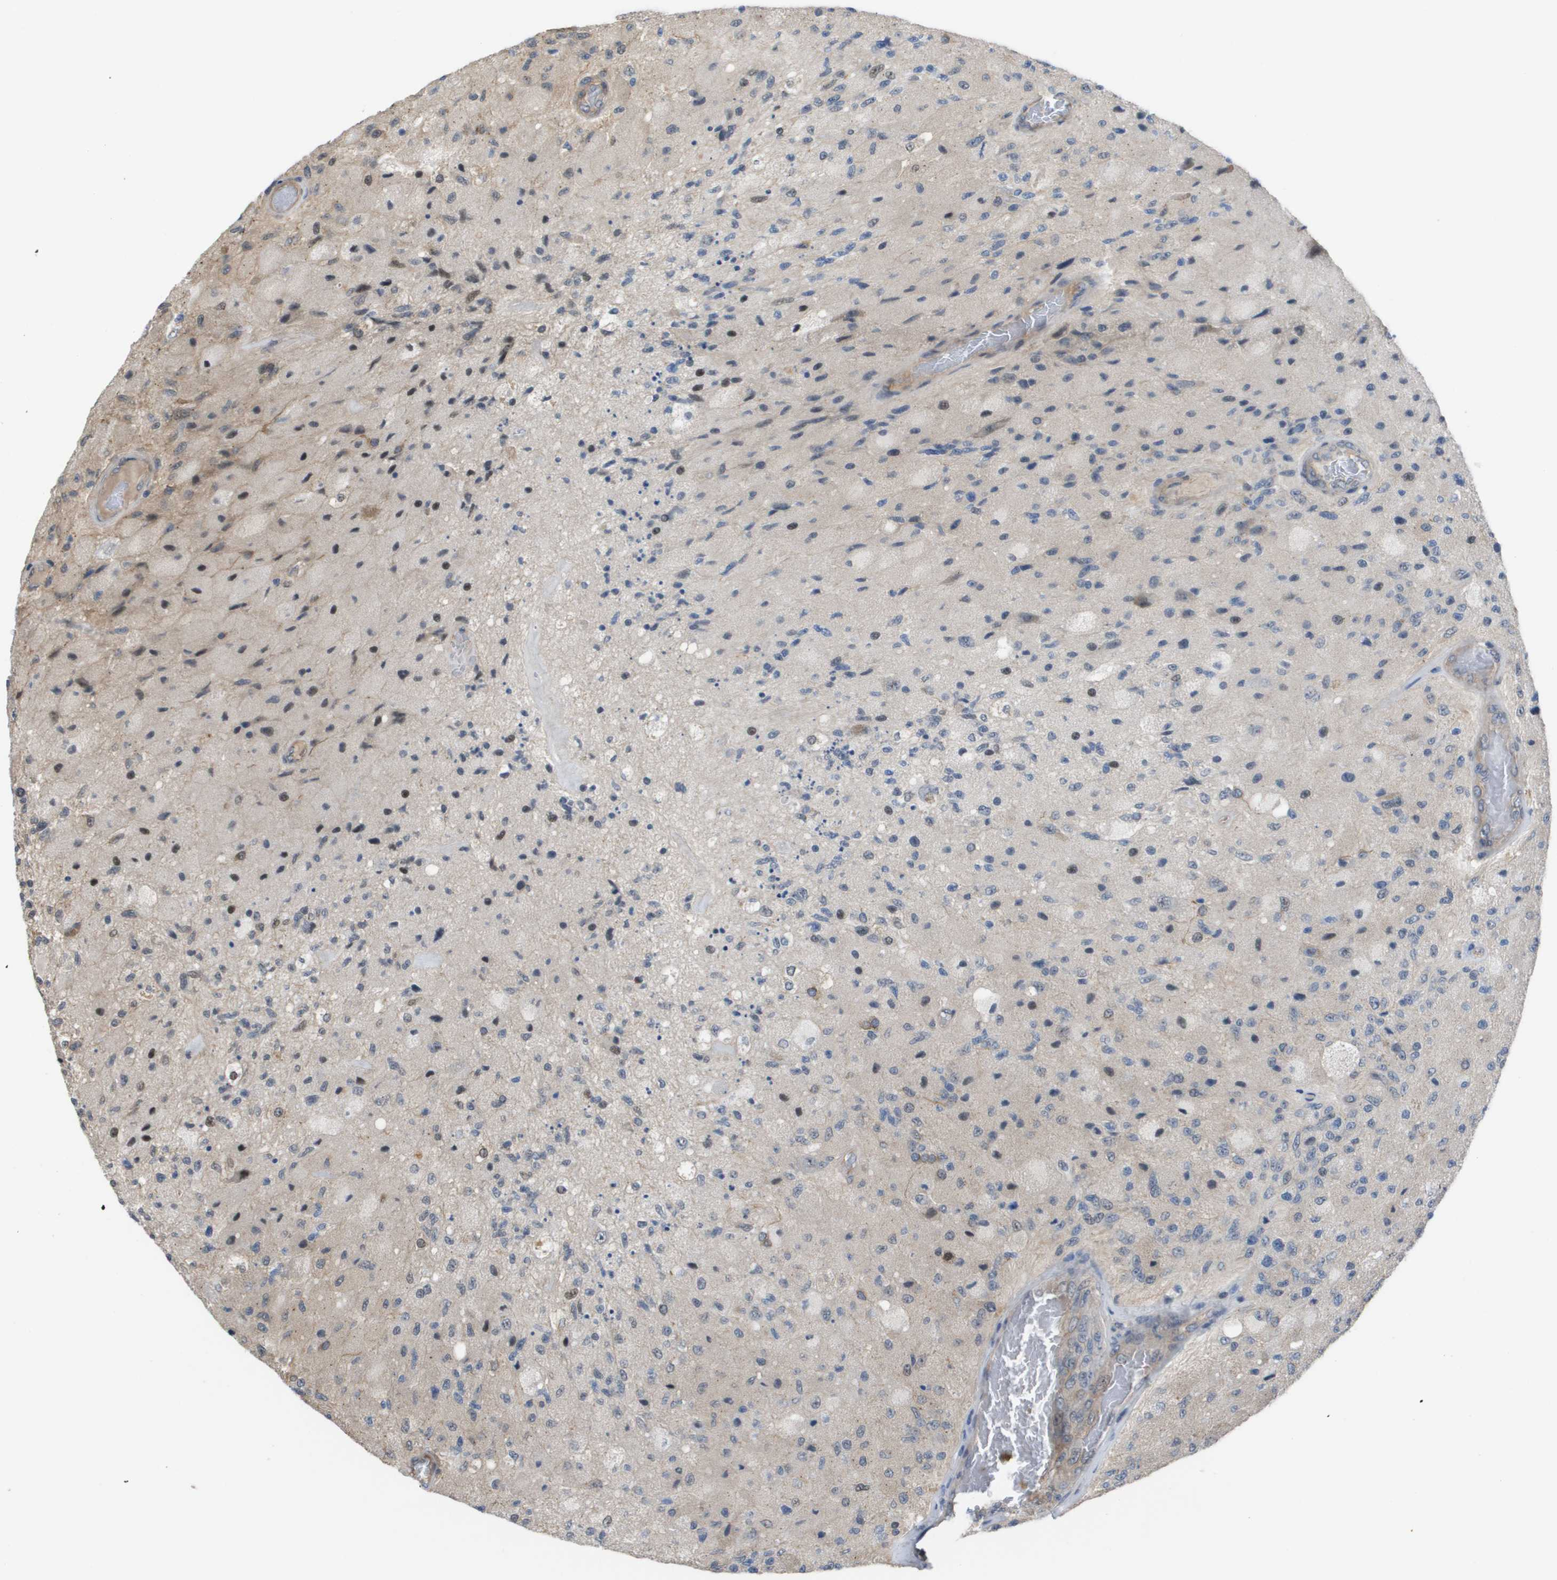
{"staining": {"intensity": "negative", "quantity": "none", "location": "none"}, "tissue": "glioma", "cell_type": "Tumor cells", "image_type": "cancer", "snomed": [{"axis": "morphology", "description": "Normal tissue, NOS"}, {"axis": "morphology", "description": "Glioma, malignant, High grade"}, {"axis": "topography", "description": "Cerebral cortex"}], "caption": "Immunohistochemistry micrograph of human glioma stained for a protein (brown), which exhibits no positivity in tumor cells.", "gene": "RNF112", "patient": {"sex": "male", "age": 77}}